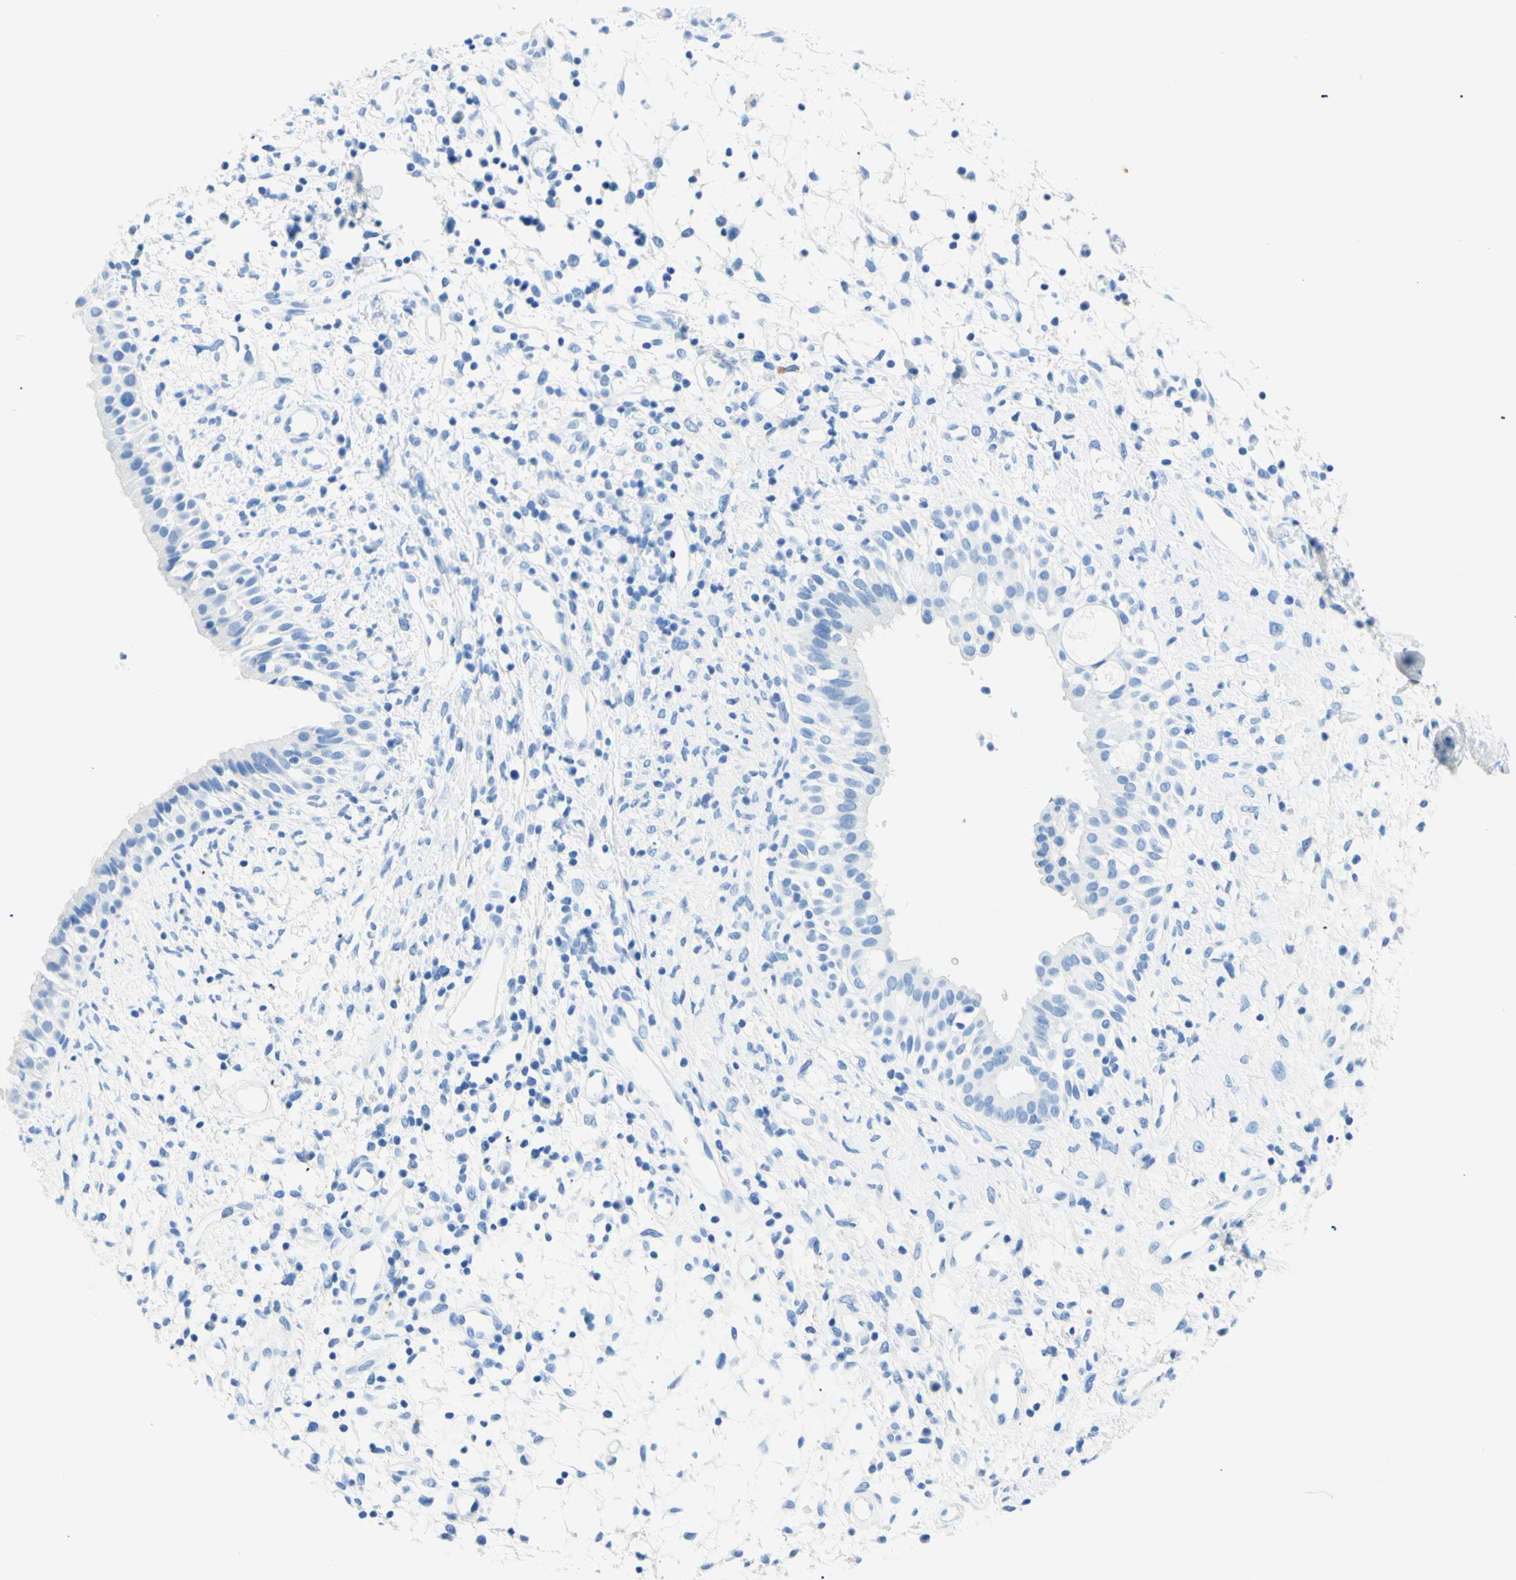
{"staining": {"intensity": "negative", "quantity": "none", "location": "none"}, "tissue": "nasopharynx", "cell_type": "Respiratory epithelial cells", "image_type": "normal", "snomed": [{"axis": "morphology", "description": "Normal tissue, NOS"}, {"axis": "topography", "description": "Nasopharynx"}], "caption": "Nasopharynx was stained to show a protein in brown. There is no significant staining in respiratory epithelial cells. (DAB immunohistochemistry (IHC), high magnification).", "gene": "MYH2", "patient": {"sex": "male", "age": 22}}